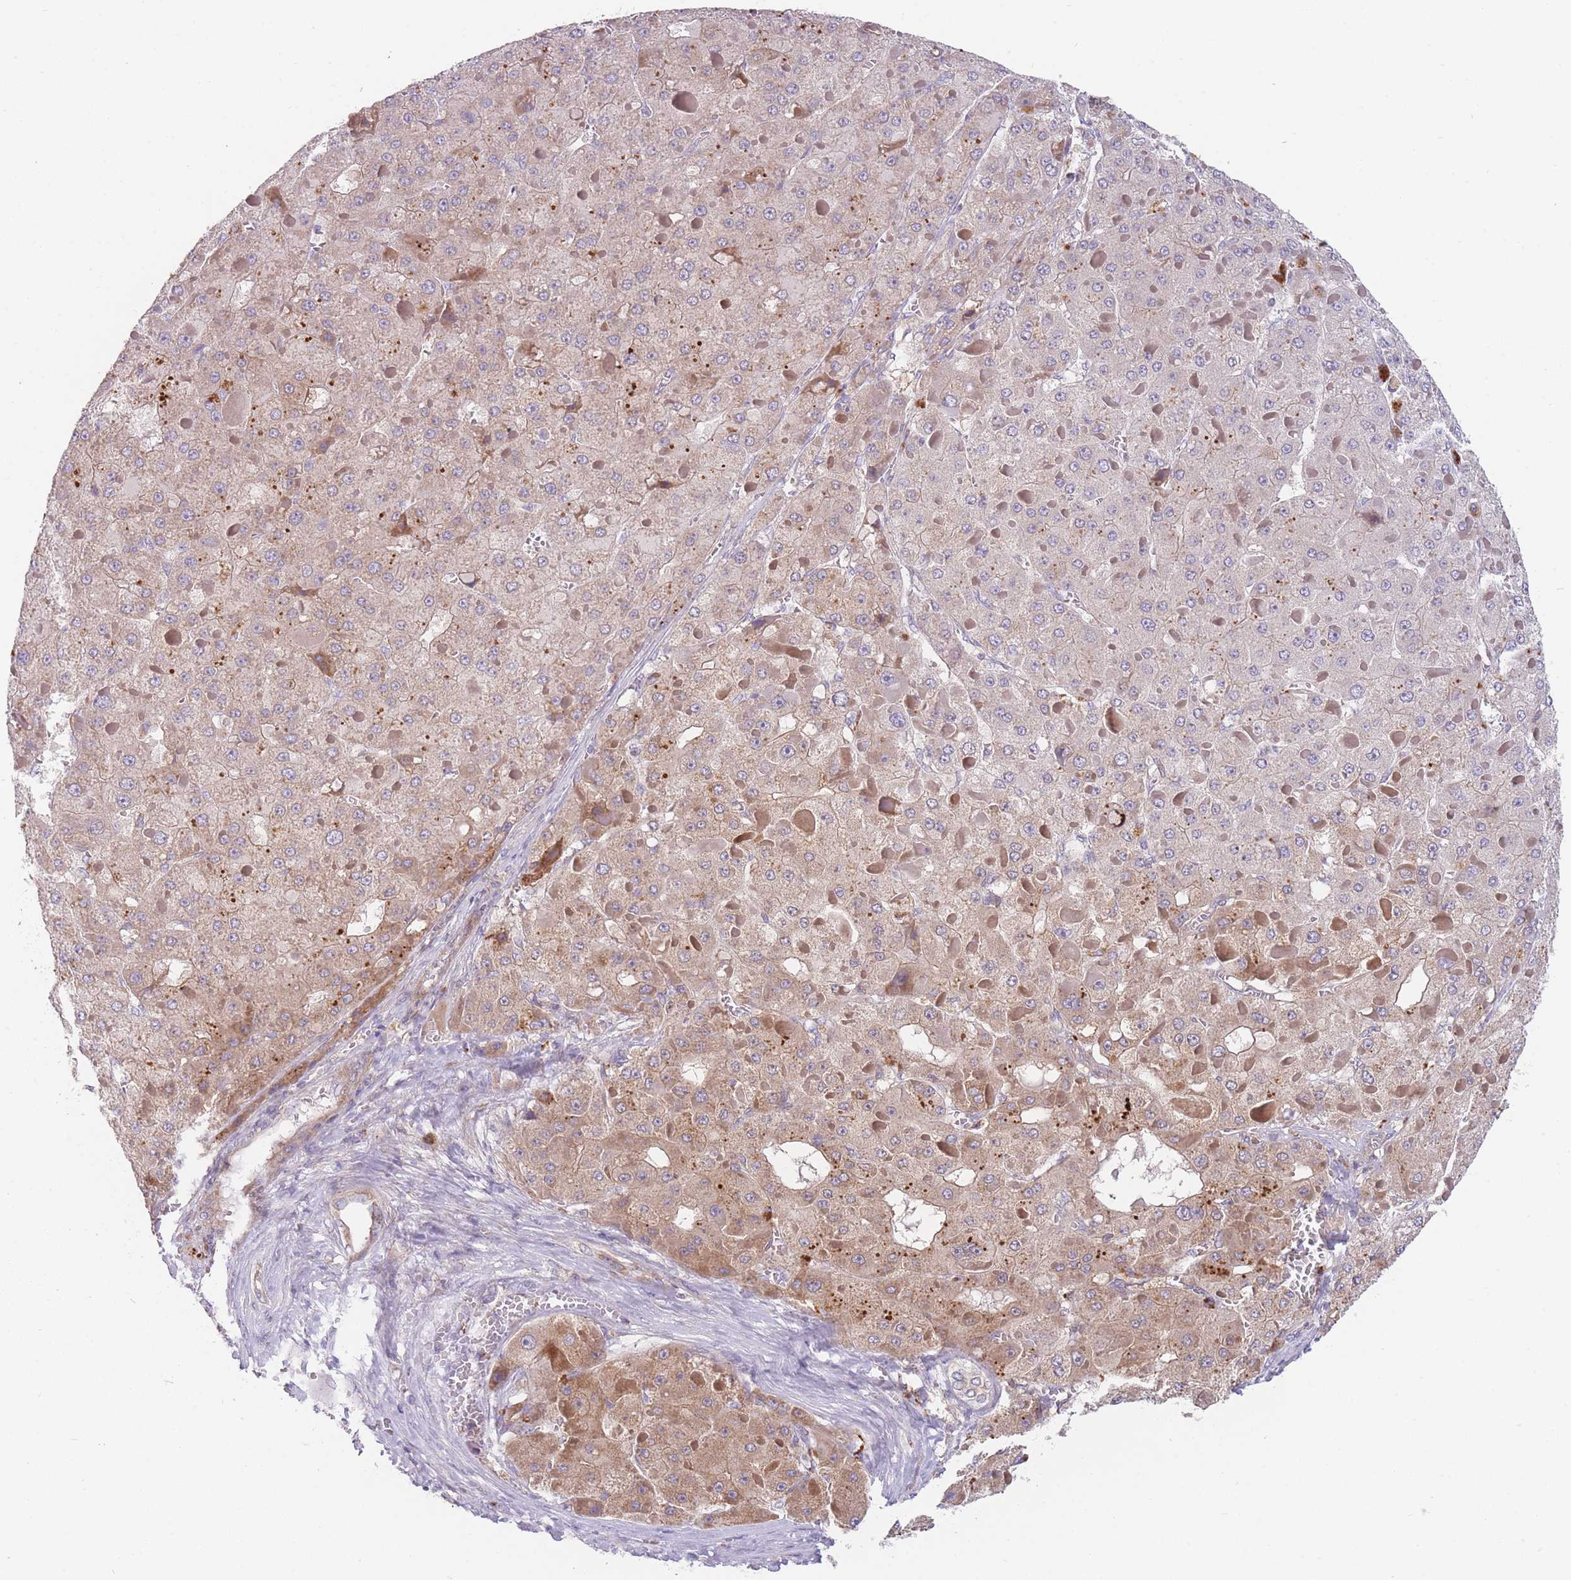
{"staining": {"intensity": "moderate", "quantity": "25%-75%", "location": "cytoplasmic/membranous"}, "tissue": "liver cancer", "cell_type": "Tumor cells", "image_type": "cancer", "snomed": [{"axis": "morphology", "description": "Carcinoma, Hepatocellular, NOS"}, {"axis": "topography", "description": "Liver"}], "caption": "Protein expression by immunohistochemistry displays moderate cytoplasmic/membranous expression in approximately 25%-75% of tumor cells in hepatocellular carcinoma (liver).", "gene": "SMPD4", "patient": {"sex": "female", "age": 73}}